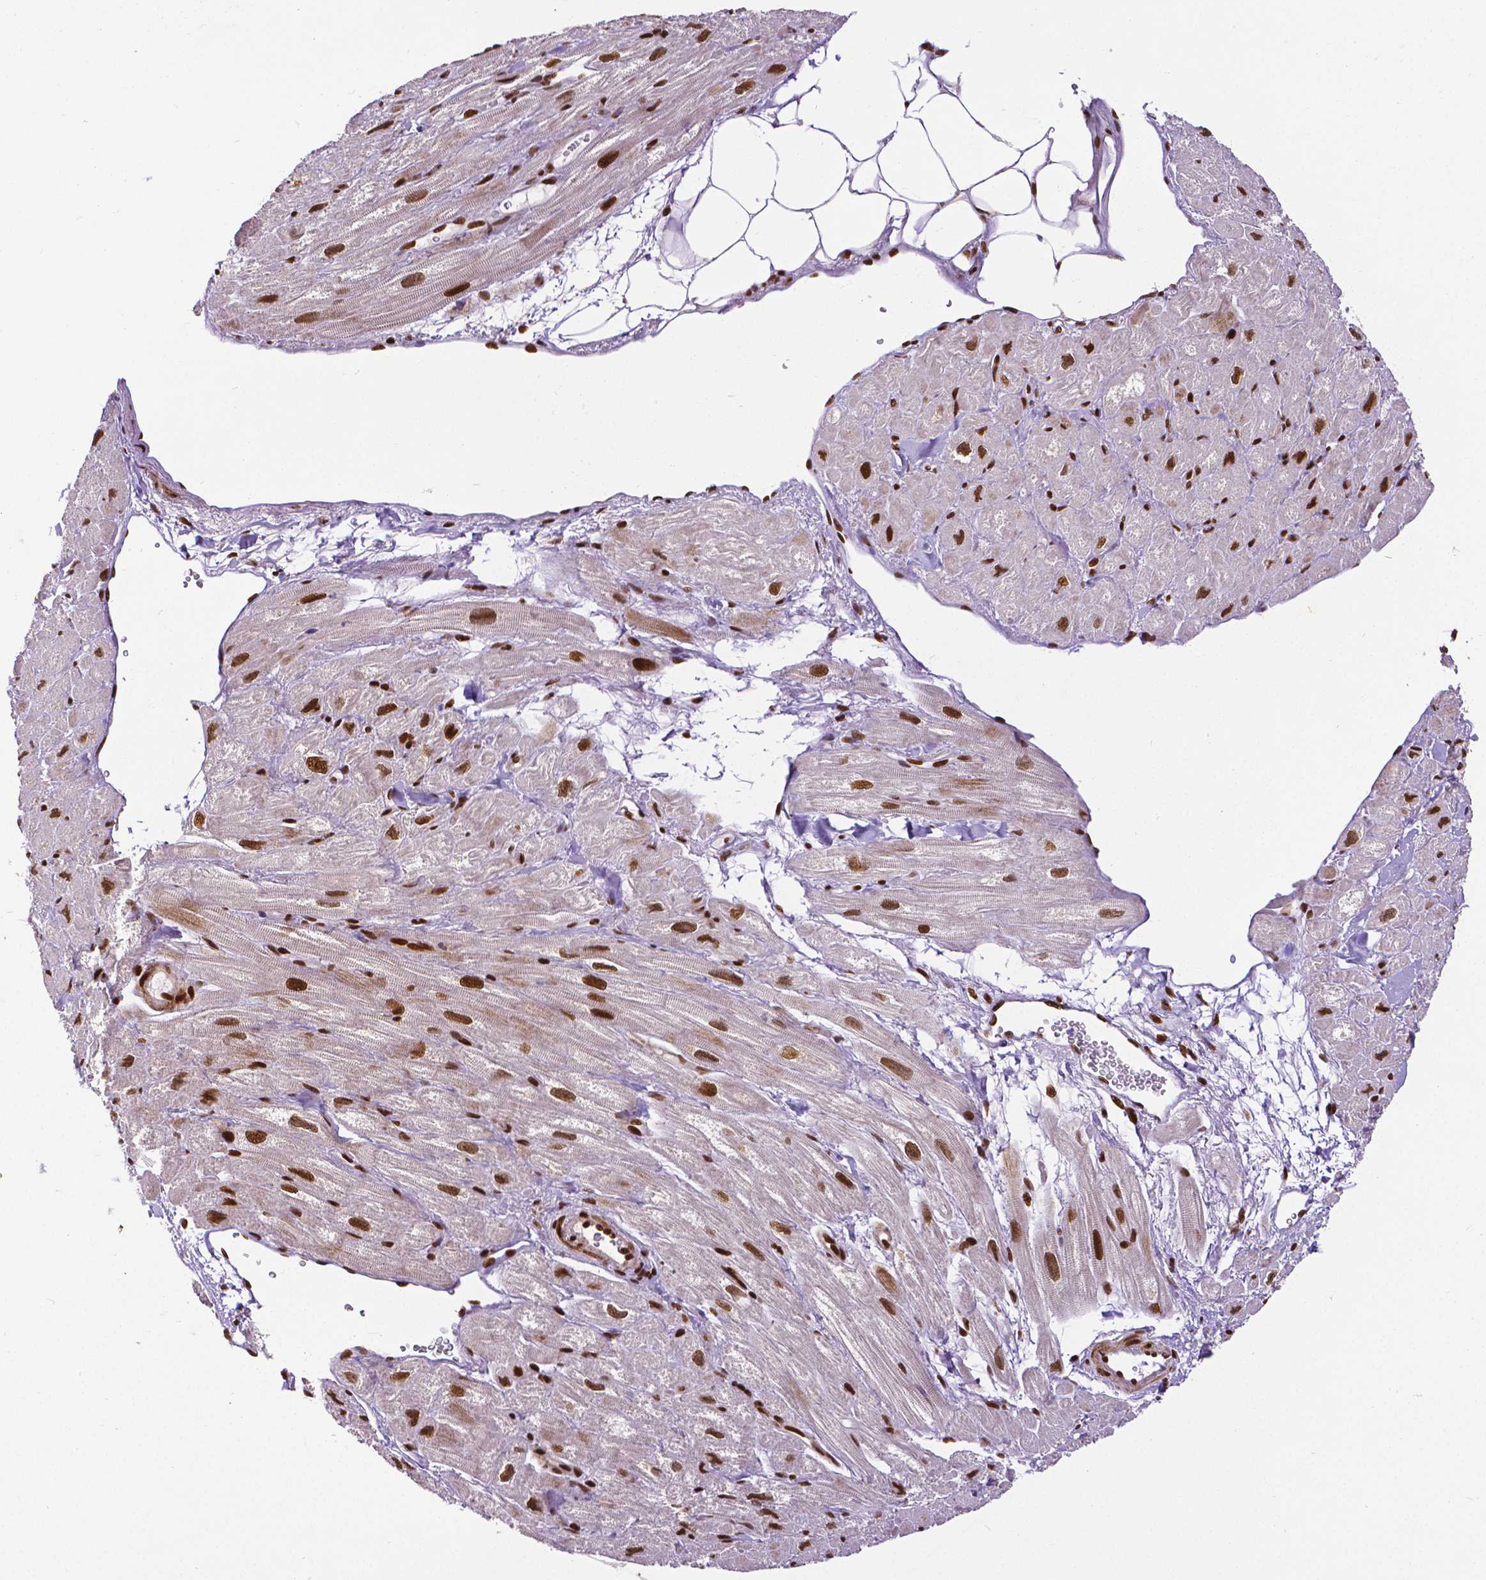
{"staining": {"intensity": "strong", "quantity": "25%-75%", "location": "nuclear"}, "tissue": "heart muscle", "cell_type": "Cardiomyocytes", "image_type": "normal", "snomed": [{"axis": "morphology", "description": "Normal tissue, NOS"}, {"axis": "topography", "description": "Heart"}], "caption": "IHC of unremarkable heart muscle reveals high levels of strong nuclear staining in about 25%-75% of cardiomyocytes. (Brightfield microscopy of DAB IHC at high magnification).", "gene": "CTCF", "patient": {"sex": "female", "age": 62}}